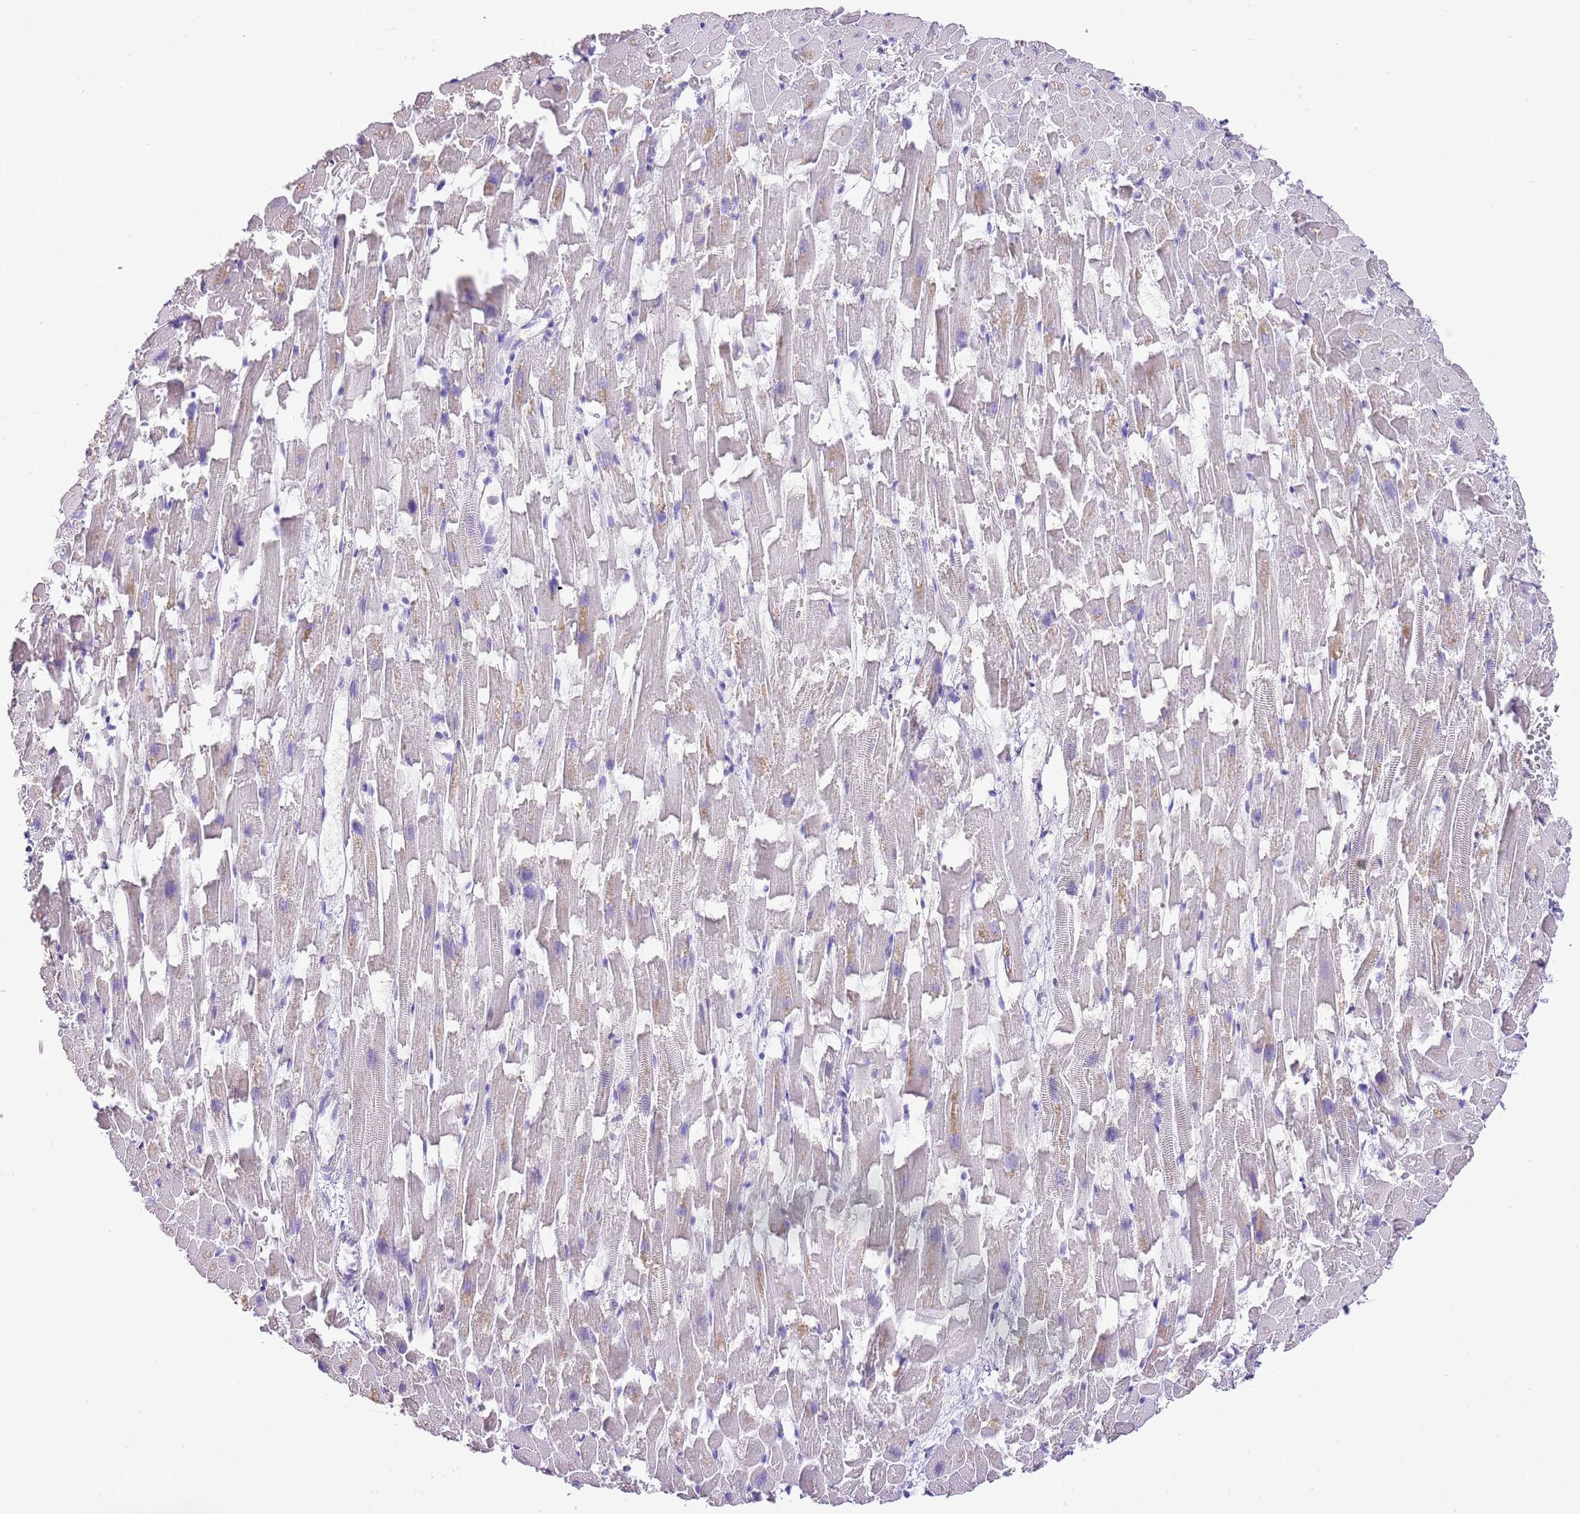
{"staining": {"intensity": "weak", "quantity": "<25%", "location": "cytoplasmic/membranous,nuclear"}, "tissue": "heart muscle", "cell_type": "Cardiomyocytes", "image_type": "normal", "snomed": [{"axis": "morphology", "description": "Normal tissue, NOS"}, {"axis": "topography", "description": "Heart"}], "caption": "Immunohistochemistry micrograph of benign heart muscle: heart muscle stained with DAB (3,3'-diaminobenzidine) shows no significant protein staining in cardiomyocytes.", "gene": "IZUMO4", "patient": {"sex": "female", "age": 64}}